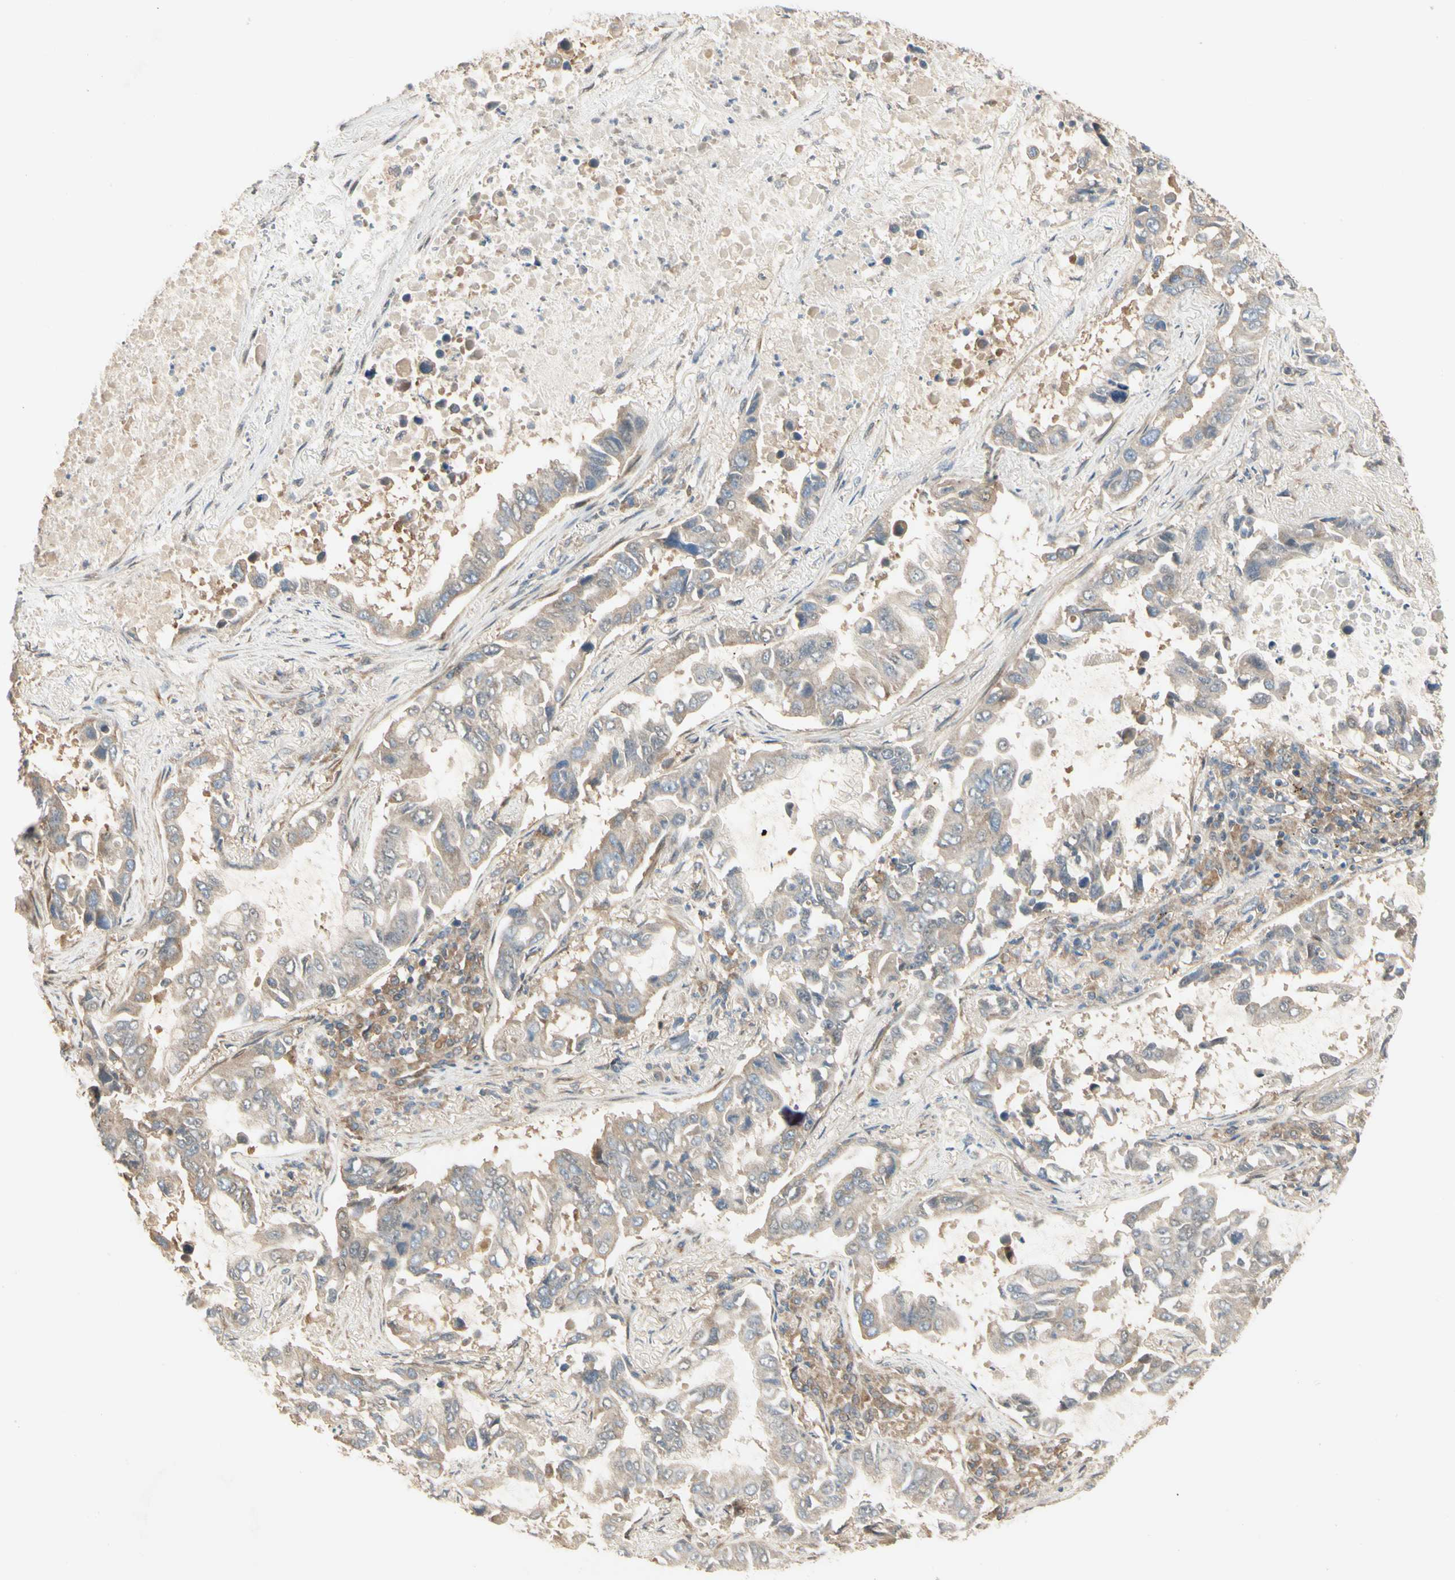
{"staining": {"intensity": "weak", "quantity": ">75%", "location": "cytoplasmic/membranous"}, "tissue": "lung cancer", "cell_type": "Tumor cells", "image_type": "cancer", "snomed": [{"axis": "morphology", "description": "Adenocarcinoma, NOS"}, {"axis": "topography", "description": "Lung"}], "caption": "Immunohistochemical staining of human lung cancer (adenocarcinoma) demonstrates weak cytoplasmic/membranous protein staining in about >75% of tumor cells.", "gene": "IRAG1", "patient": {"sex": "male", "age": 64}}